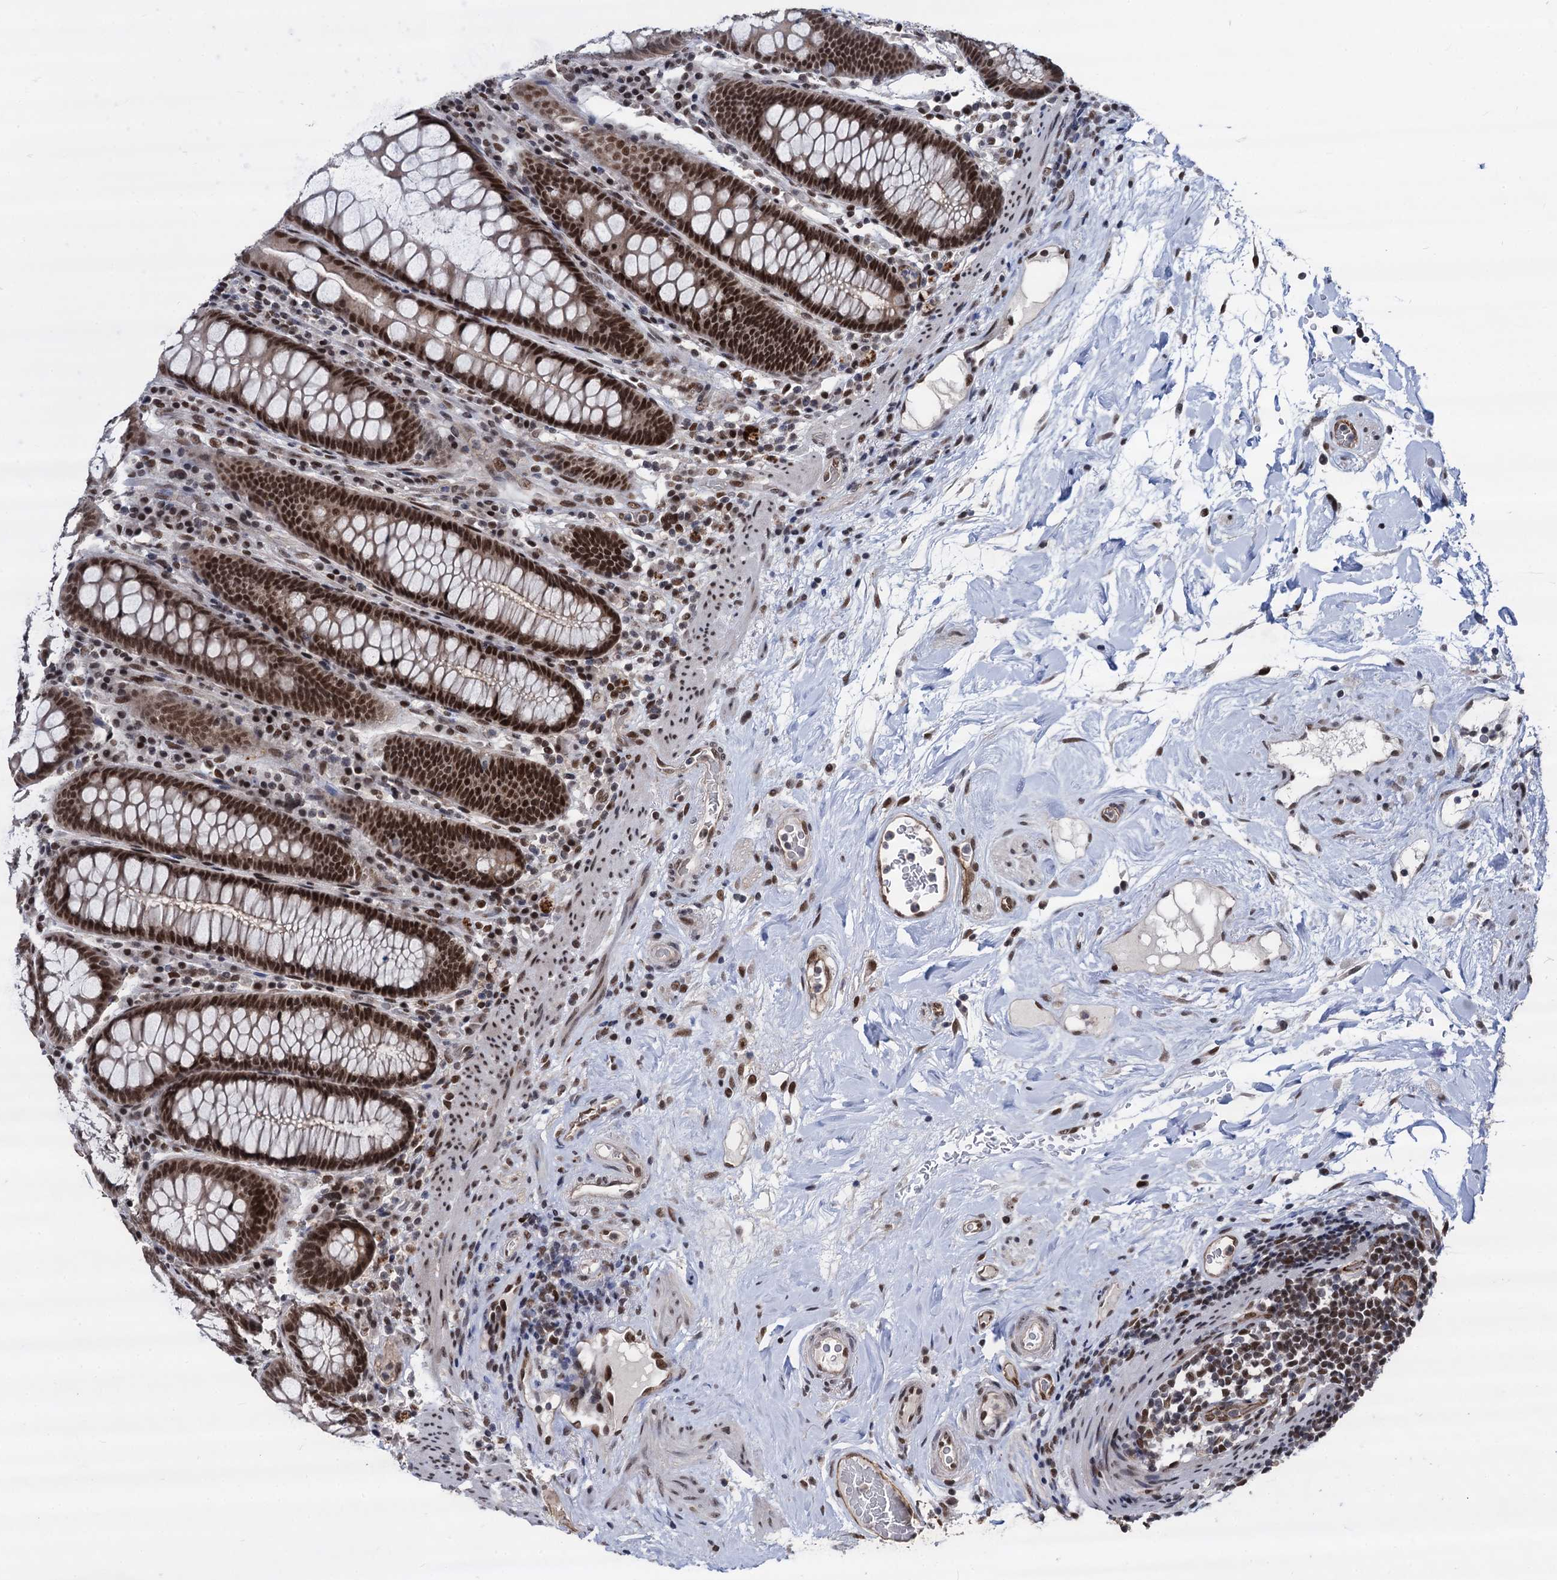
{"staining": {"intensity": "moderate", "quantity": ">75%", "location": "nuclear"}, "tissue": "colon", "cell_type": "Endothelial cells", "image_type": "normal", "snomed": [{"axis": "morphology", "description": "Normal tissue, NOS"}, {"axis": "topography", "description": "Colon"}], "caption": "A brown stain shows moderate nuclear staining of a protein in endothelial cells of normal colon. Nuclei are stained in blue.", "gene": "GALNT11", "patient": {"sex": "female", "age": 79}}